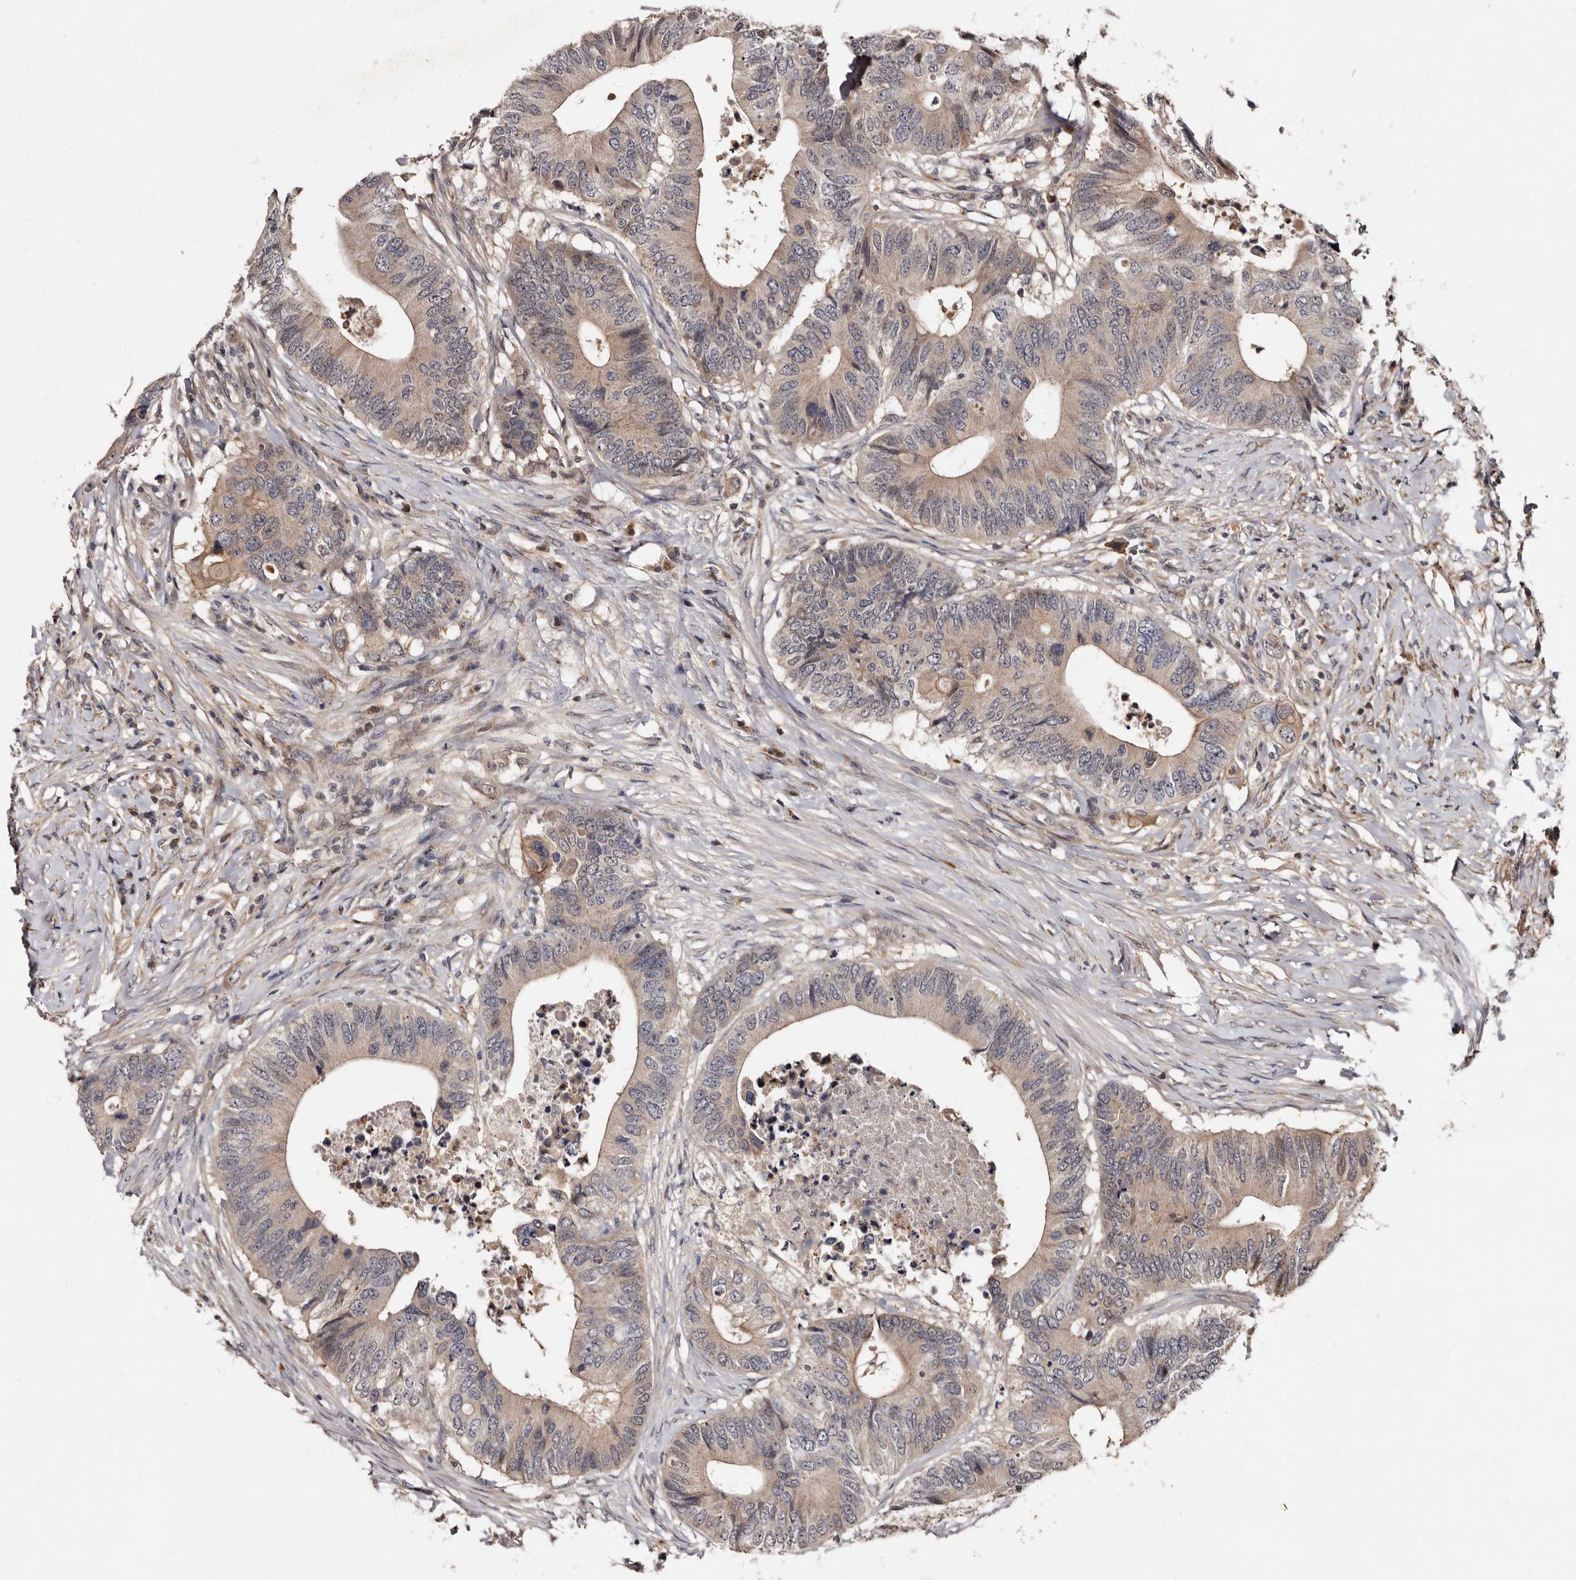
{"staining": {"intensity": "weak", "quantity": ">75%", "location": "cytoplasmic/membranous"}, "tissue": "colorectal cancer", "cell_type": "Tumor cells", "image_type": "cancer", "snomed": [{"axis": "morphology", "description": "Adenocarcinoma, NOS"}, {"axis": "topography", "description": "Colon"}], "caption": "Colorectal adenocarcinoma was stained to show a protein in brown. There is low levels of weak cytoplasmic/membranous positivity in about >75% of tumor cells.", "gene": "DNPH1", "patient": {"sex": "male", "age": 71}}